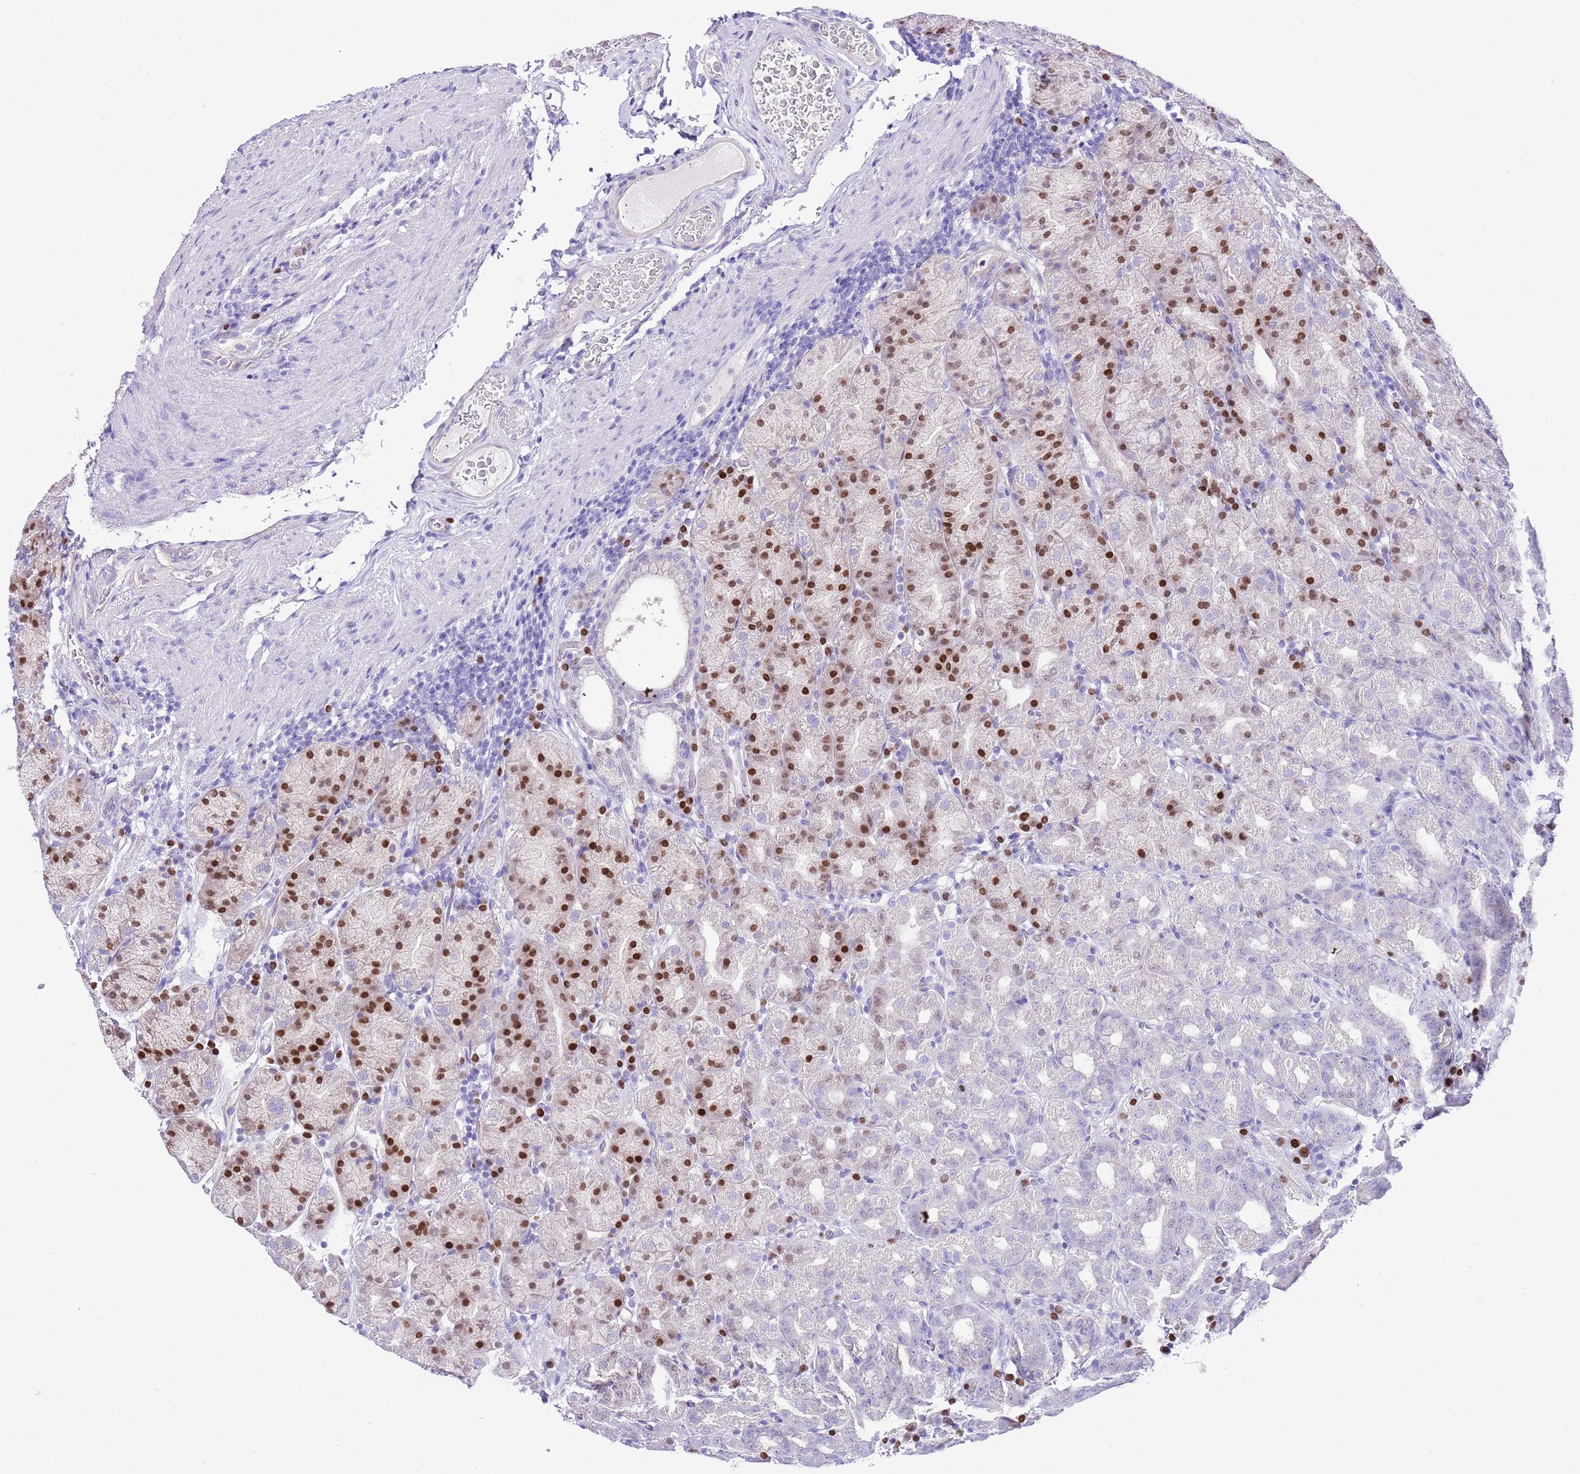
{"staining": {"intensity": "strong", "quantity": "25%-75%", "location": "nuclear"}, "tissue": "stomach", "cell_type": "Glandular cells", "image_type": "normal", "snomed": [{"axis": "morphology", "description": "Normal tissue, NOS"}, {"axis": "topography", "description": "Stomach, upper"}, {"axis": "topography", "description": "Stomach"}], "caption": "Stomach stained with IHC demonstrates strong nuclear positivity in about 25%-75% of glandular cells.", "gene": "BHLHA15", "patient": {"sex": "male", "age": 68}}